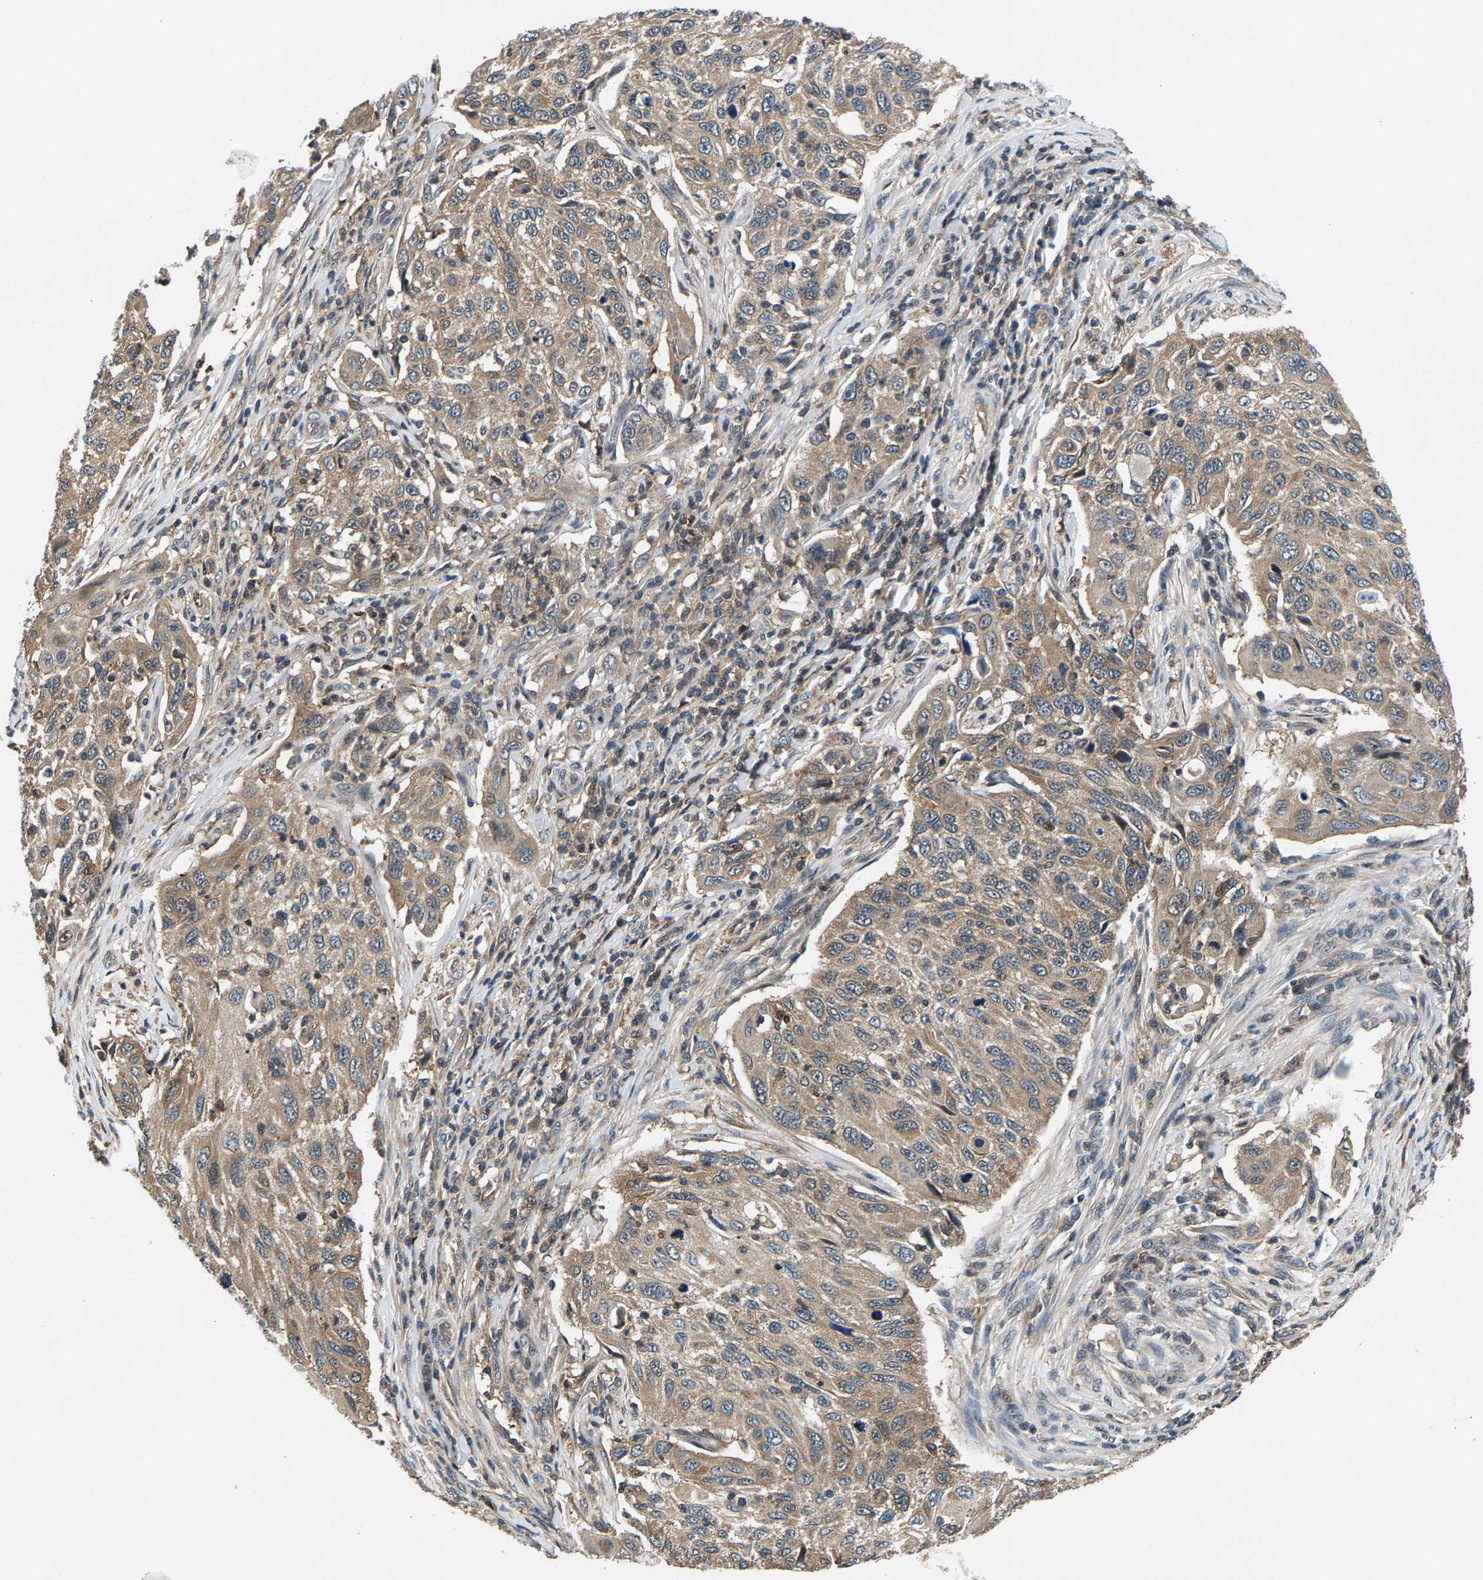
{"staining": {"intensity": "moderate", "quantity": ">75%", "location": "cytoplasmic/membranous"}, "tissue": "cervical cancer", "cell_type": "Tumor cells", "image_type": "cancer", "snomed": [{"axis": "morphology", "description": "Squamous cell carcinoma, NOS"}, {"axis": "topography", "description": "Cervix"}], "caption": "Protein staining of cervical cancer tissue reveals moderate cytoplasmic/membranous staining in approximately >75% of tumor cells.", "gene": "FAM78A", "patient": {"sex": "female", "age": 70}}